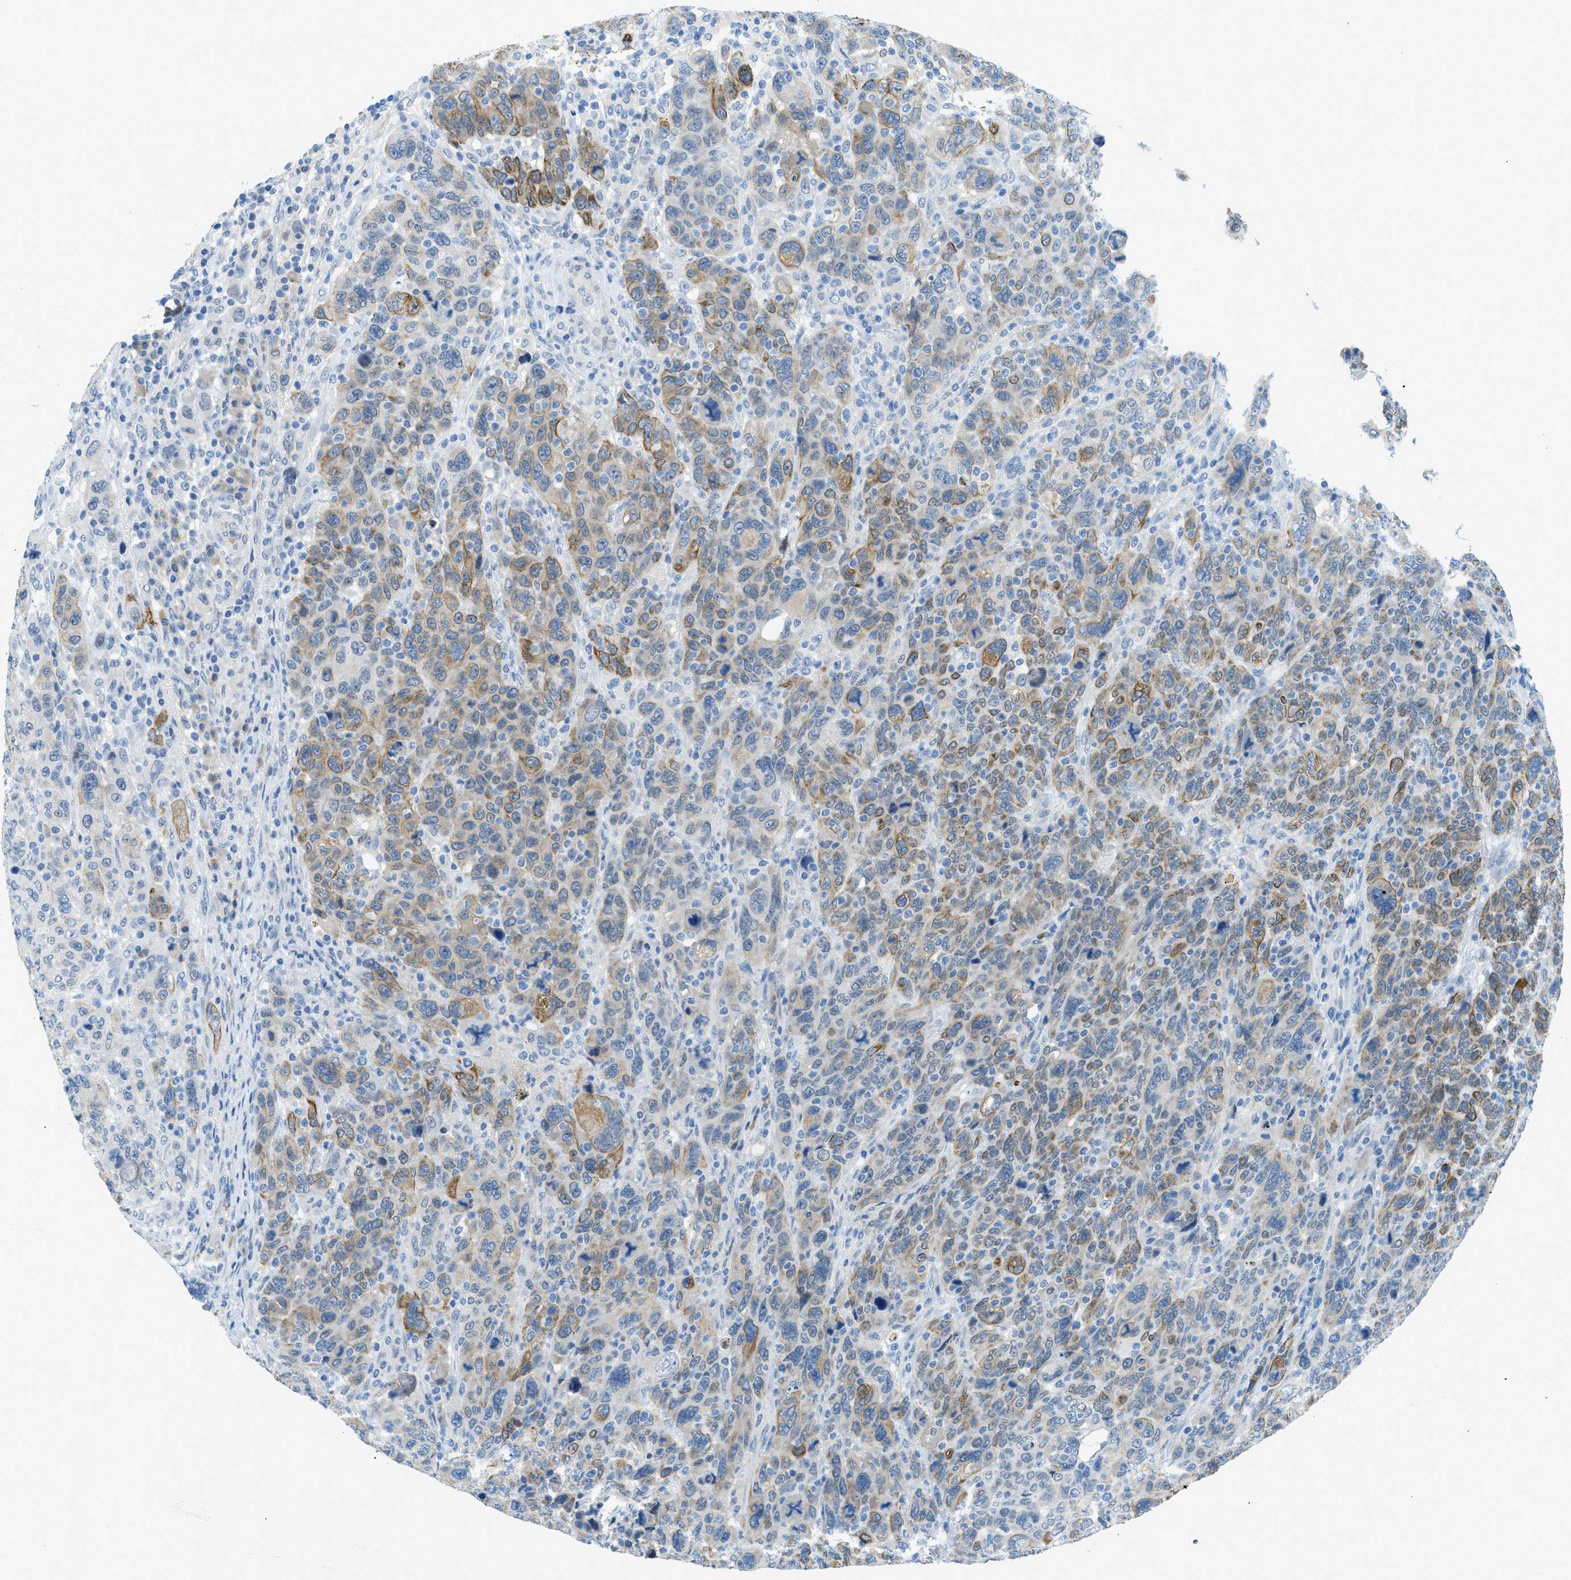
{"staining": {"intensity": "weak", "quantity": ">75%", "location": "cytoplasmic/membranous"}, "tissue": "breast cancer", "cell_type": "Tumor cells", "image_type": "cancer", "snomed": [{"axis": "morphology", "description": "Duct carcinoma"}, {"axis": "topography", "description": "Breast"}], "caption": "A brown stain shows weak cytoplasmic/membranous positivity of a protein in human breast cancer (infiltrating ductal carcinoma) tumor cells. (DAB = brown stain, brightfield microscopy at high magnification).", "gene": "KLHL8", "patient": {"sex": "female", "age": 37}}